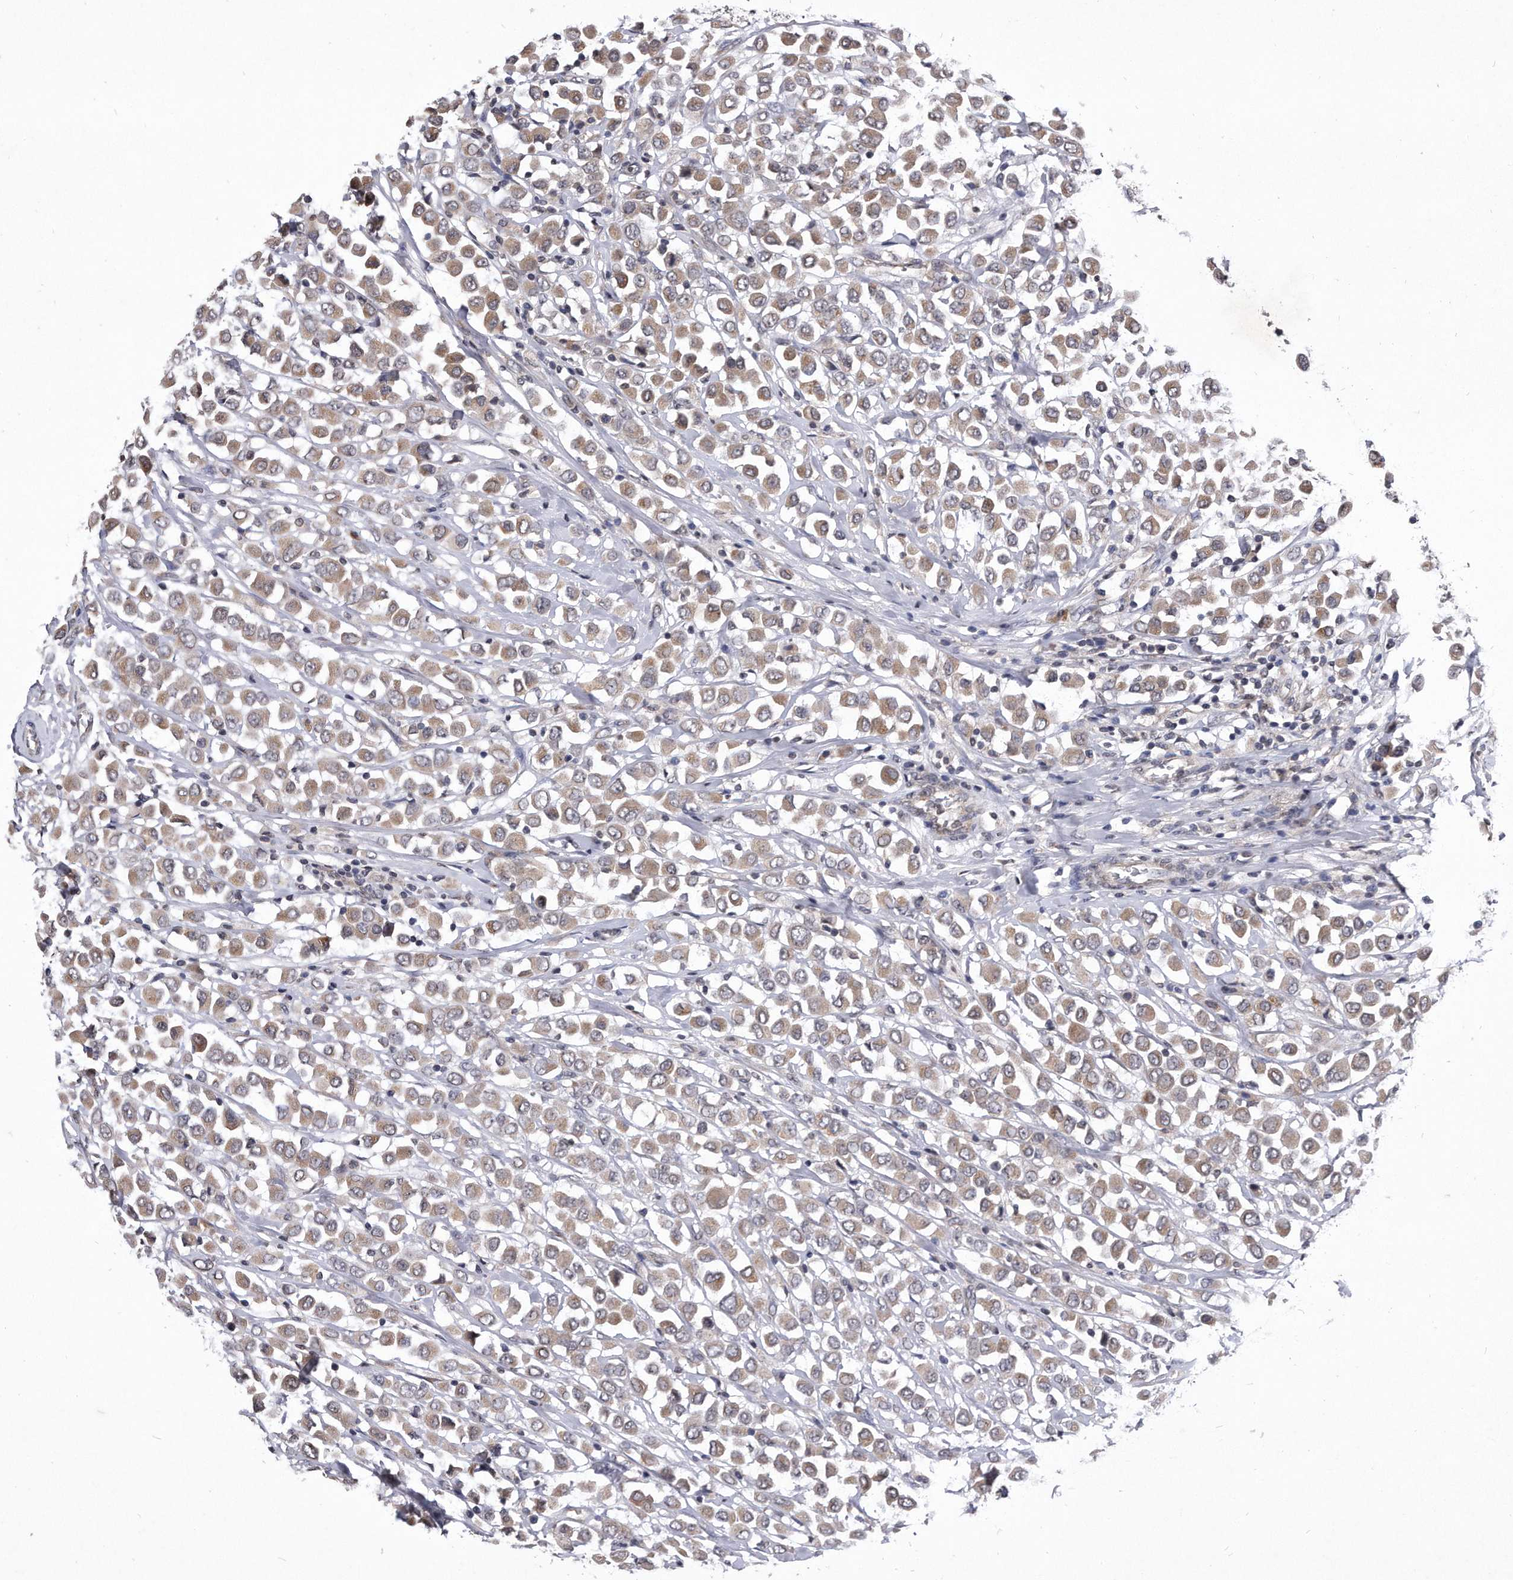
{"staining": {"intensity": "moderate", "quantity": ">75%", "location": "cytoplasmic/membranous"}, "tissue": "breast cancer", "cell_type": "Tumor cells", "image_type": "cancer", "snomed": [{"axis": "morphology", "description": "Duct carcinoma"}, {"axis": "topography", "description": "Breast"}], "caption": "The immunohistochemical stain highlights moderate cytoplasmic/membranous staining in tumor cells of breast cancer (invasive ductal carcinoma) tissue. (Stains: DAB in brown, nuclei in blue, Microscopy: brightfield microscopy at high magnification).", "gene": "DAB1", "patient": {"sex": "female", "age": 61}}